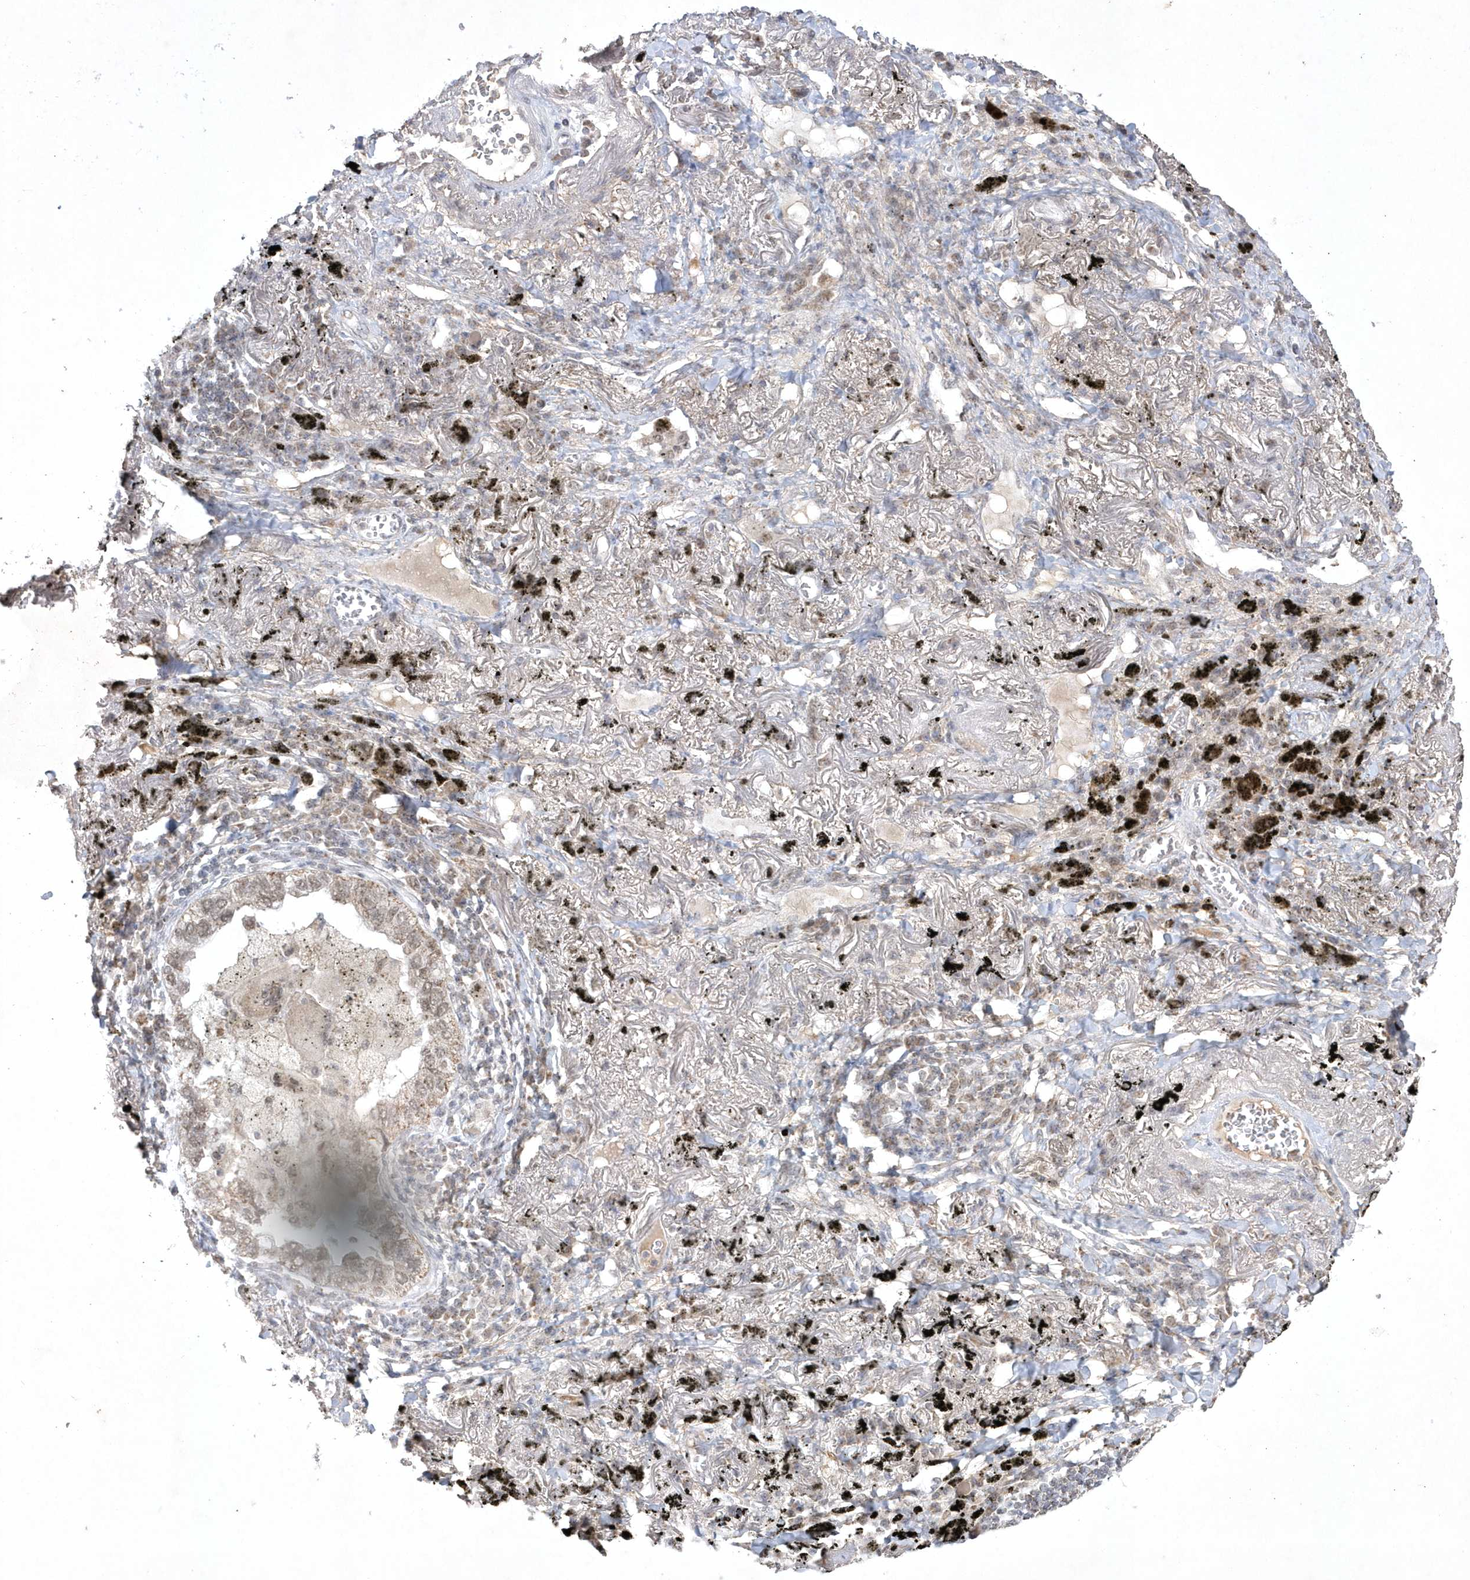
{"staining": {"intensity": "weak", "quantity": "25%-75%", "location": "nuclear"}, "tissue": "lung cancer", "cell_type": "Tumor cells", "image_type": "cancer", "snomed": [{"axis": "morphology", "description": "Adenocarcinoma, NOS"}, {"axis": "topography", "description": "Lung"}], "caption": "Protein expression analysis of human lung cancer (adenocarcinoma) reveals weak nuclear positivity in approximately 25%-75% of tumor cells.", "gene": "CPSF3", "patient": {"sex": "male", "age": 65}}